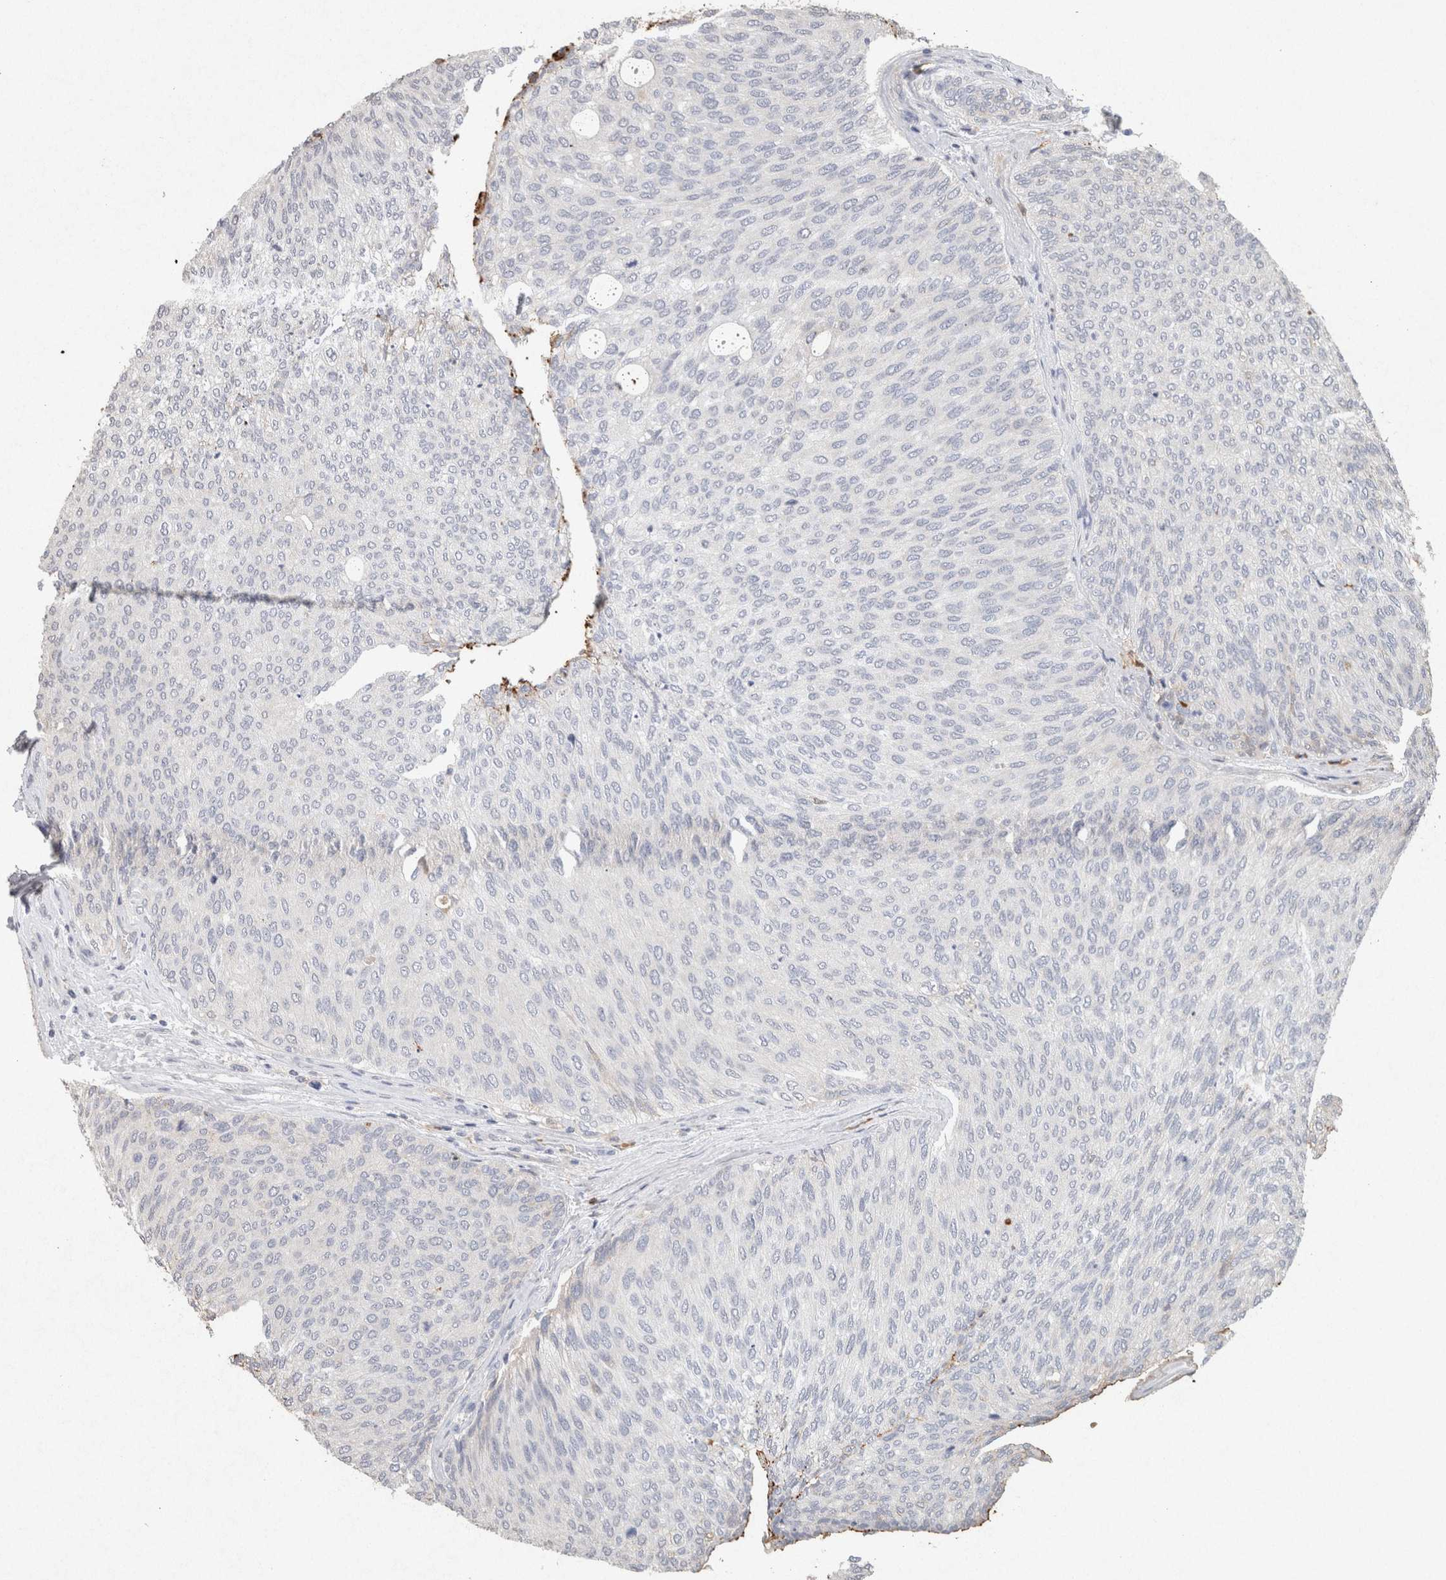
{"staining": {"intensity": "negative", "quantity": "none", "location": "none"}, "tissue": "urothelial cancer", "cell_type": "Tumor cells", "image_type": "cancer", "snomed": [{"axis": "morphology", "description": "Urothelial carcinoma, Low grade"}, {"axis": "topography", "description": "Urinary bladder"}], "caption": "This is an immunohistochemistry (IHC) image of human urothelial cancer. There is no positivity in tumor cells.", "gene": "FABP7", "patient": {"sex": "female", "age": 79}}